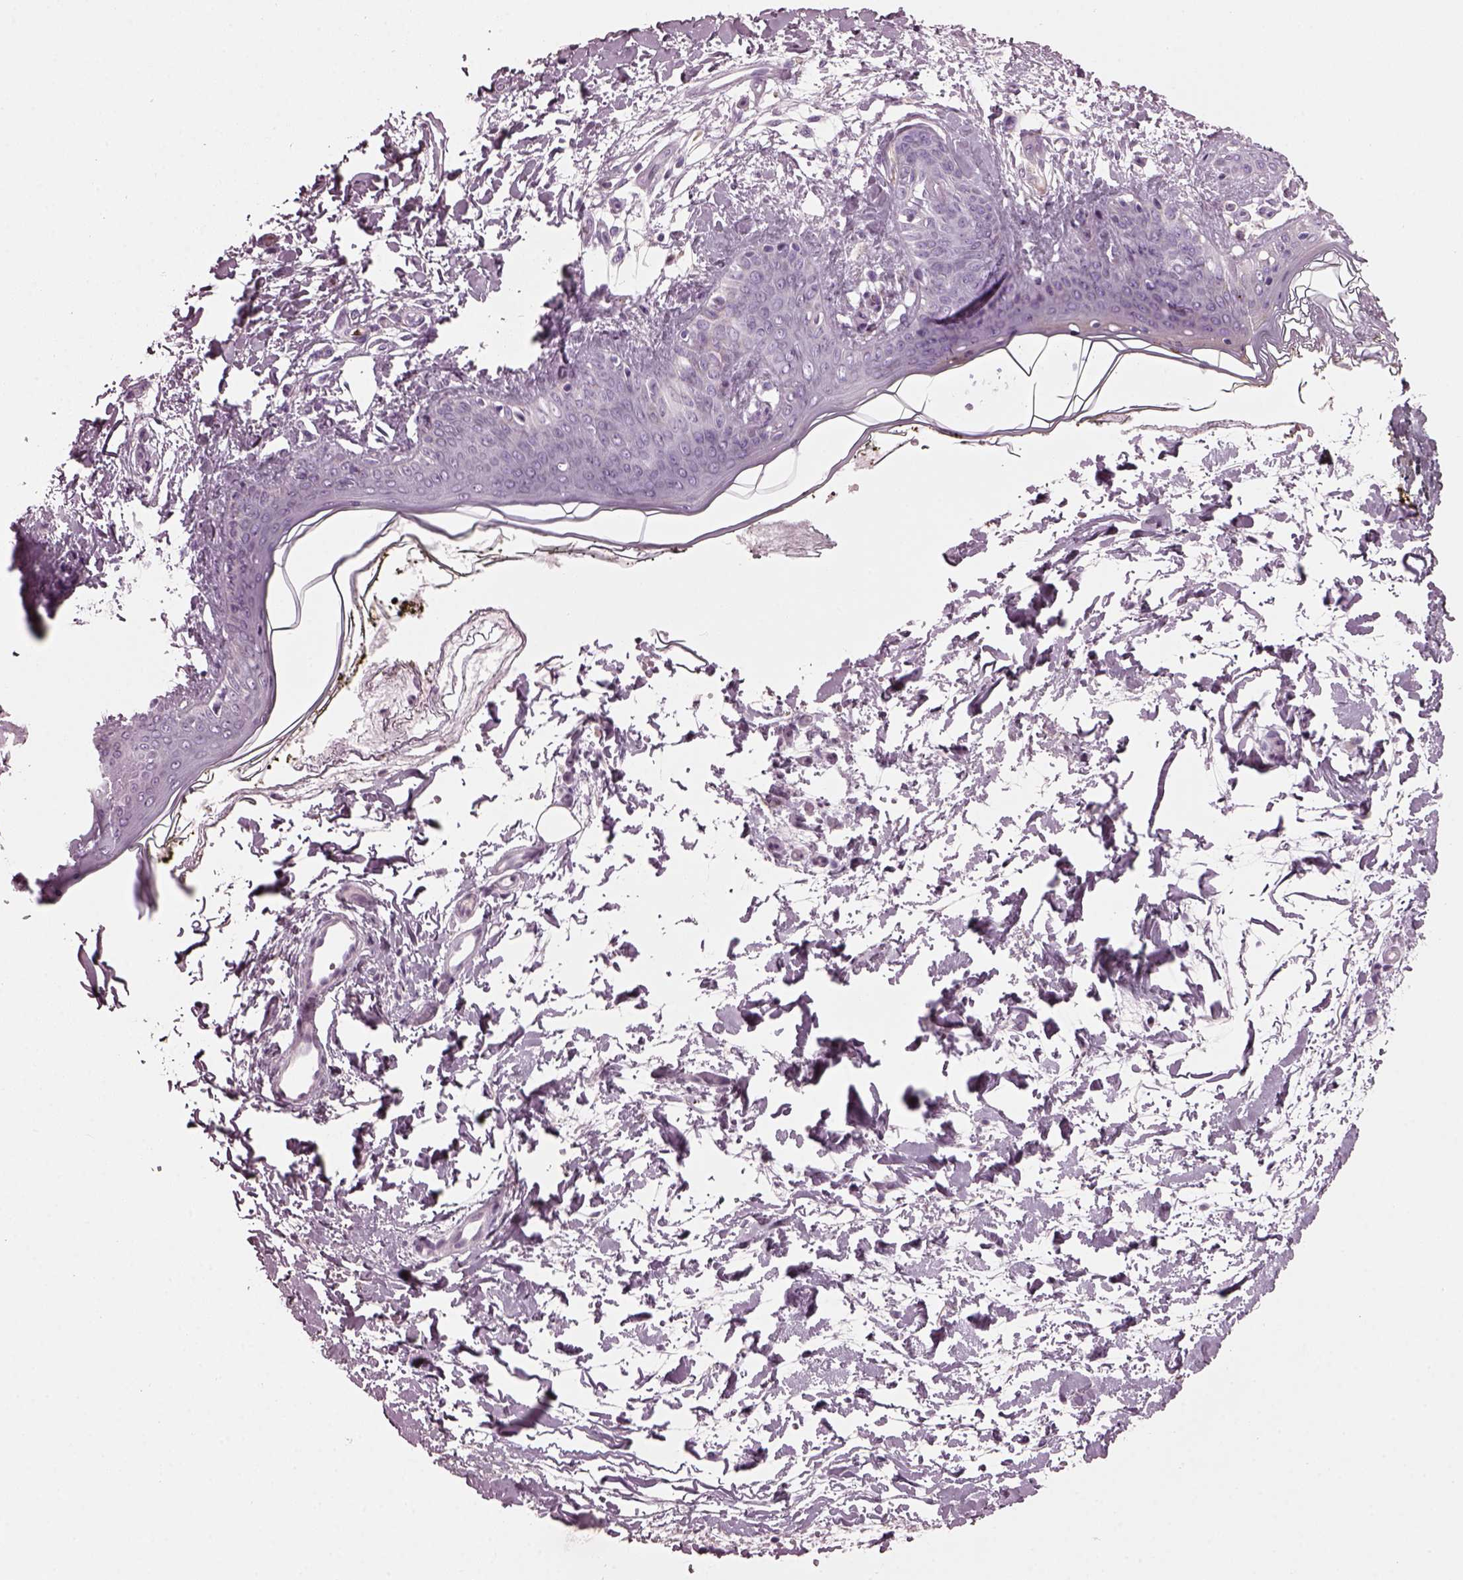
{"staining": {"intensity": "negative", "quantity": "none", "location": "none"}, "tissue": "skin", "cell_type": "Fibroblasts", "image_type": "normal", "snomed": [{"axis": "morphology", "description": "Normal tissue, NOS"}, {"axis": "topography", "description": "Skin"}], "caption": "Unremarkable skin was stained to show a protein in brown. There is no significant staining in fibroblasts. The staining is performed using DAB (3,3'-diaminobenzidine) brown chromogen with nuclei counter-stained in using hematoxylin.", "gene": "DPYSL5", "patient": {"sex": "female", "age": 34}}